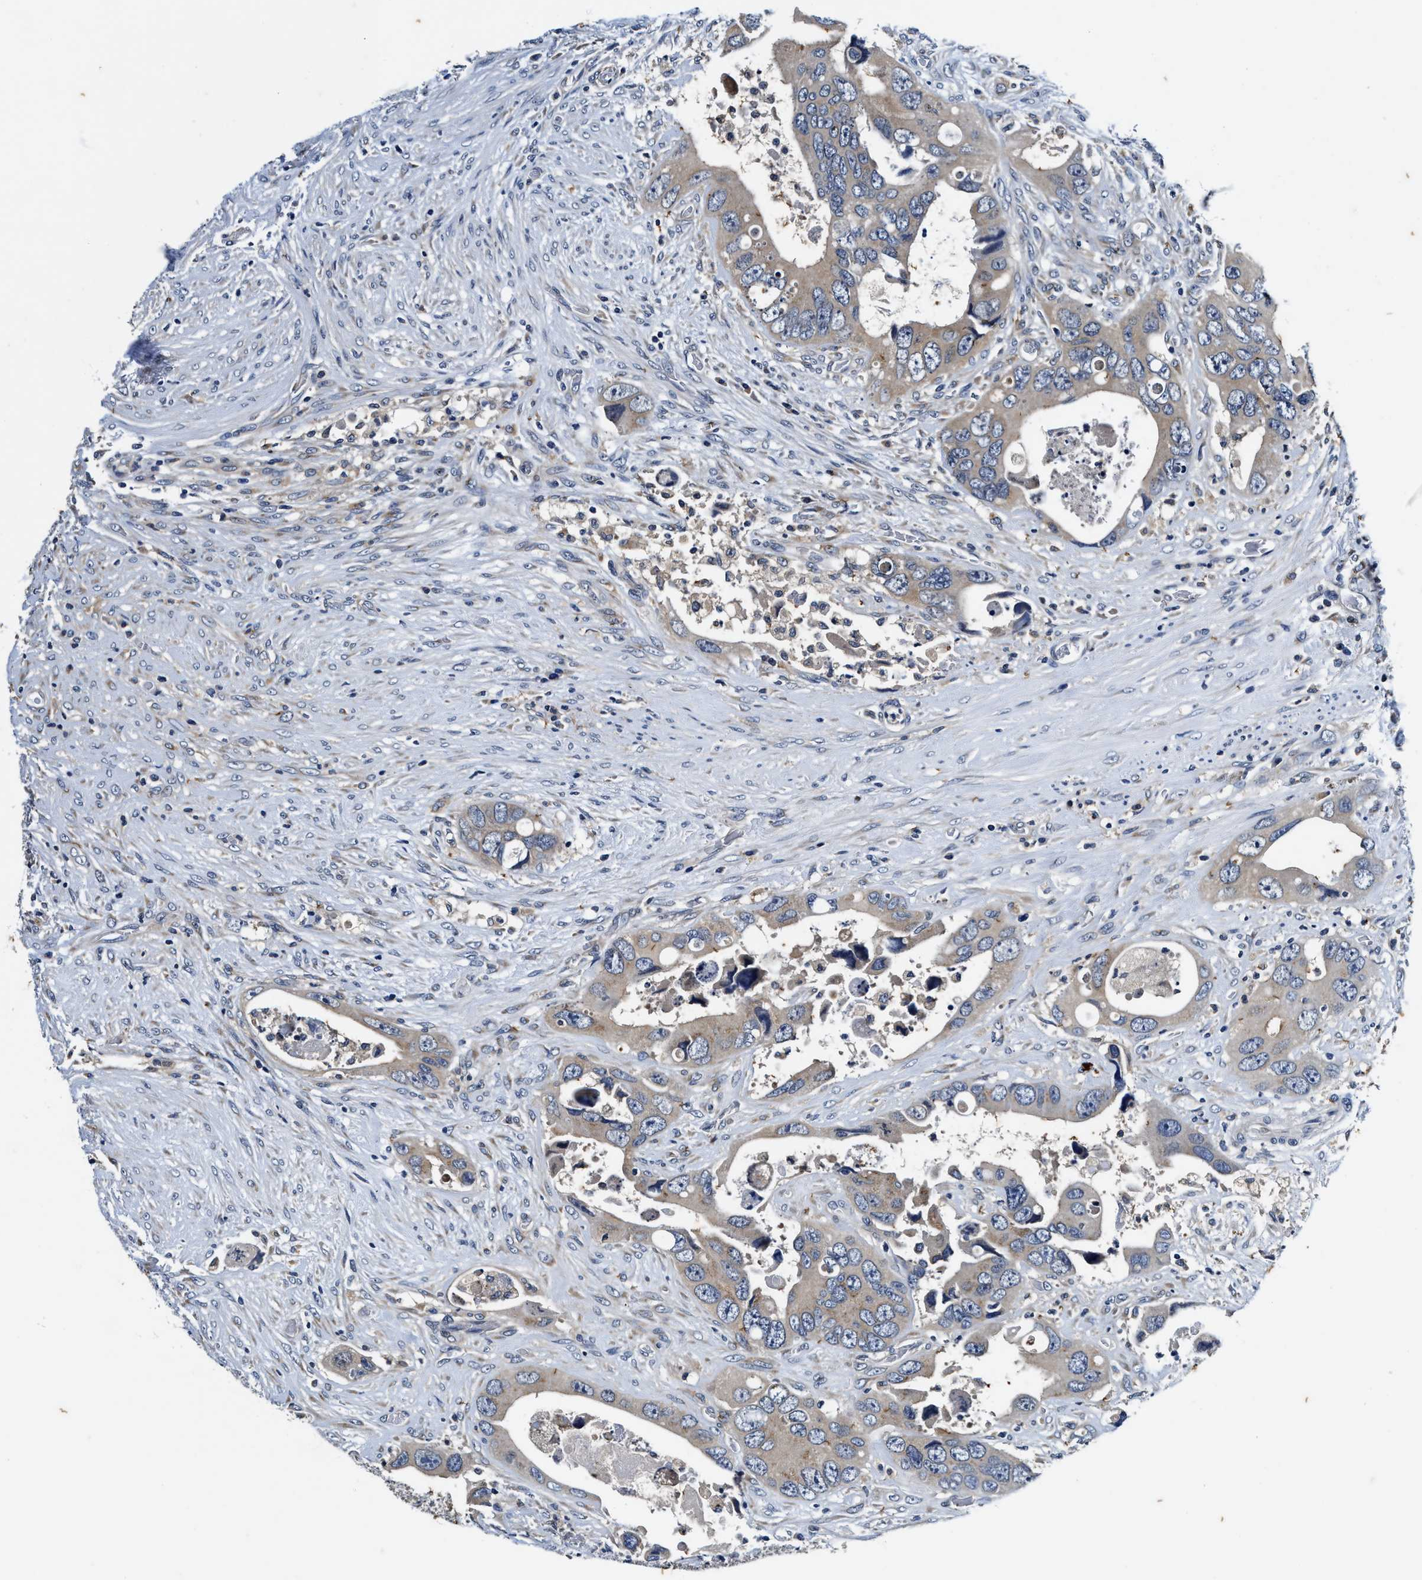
{"staining": {"intensity": "weak", "quantity": "25%-75%", "location": "cytoplasmic/membranous"}, "tissue": "colorectal cancer", "cell_type": "Tumor cells", "image_type": "cancer", "snomed": [{"axis": "morphology", "description": "Adenocarcinoma, NOS"}, {"axis": "topography", "description": "Rectum"}], "caption": "A low amount of weak cytoplasmic/membranous expression is present in approximately 25%-75% of tumor cells in colorectal cancer tissue.", "gene": "PI4KB", "patient": {"sex": "male", "age": 70}}